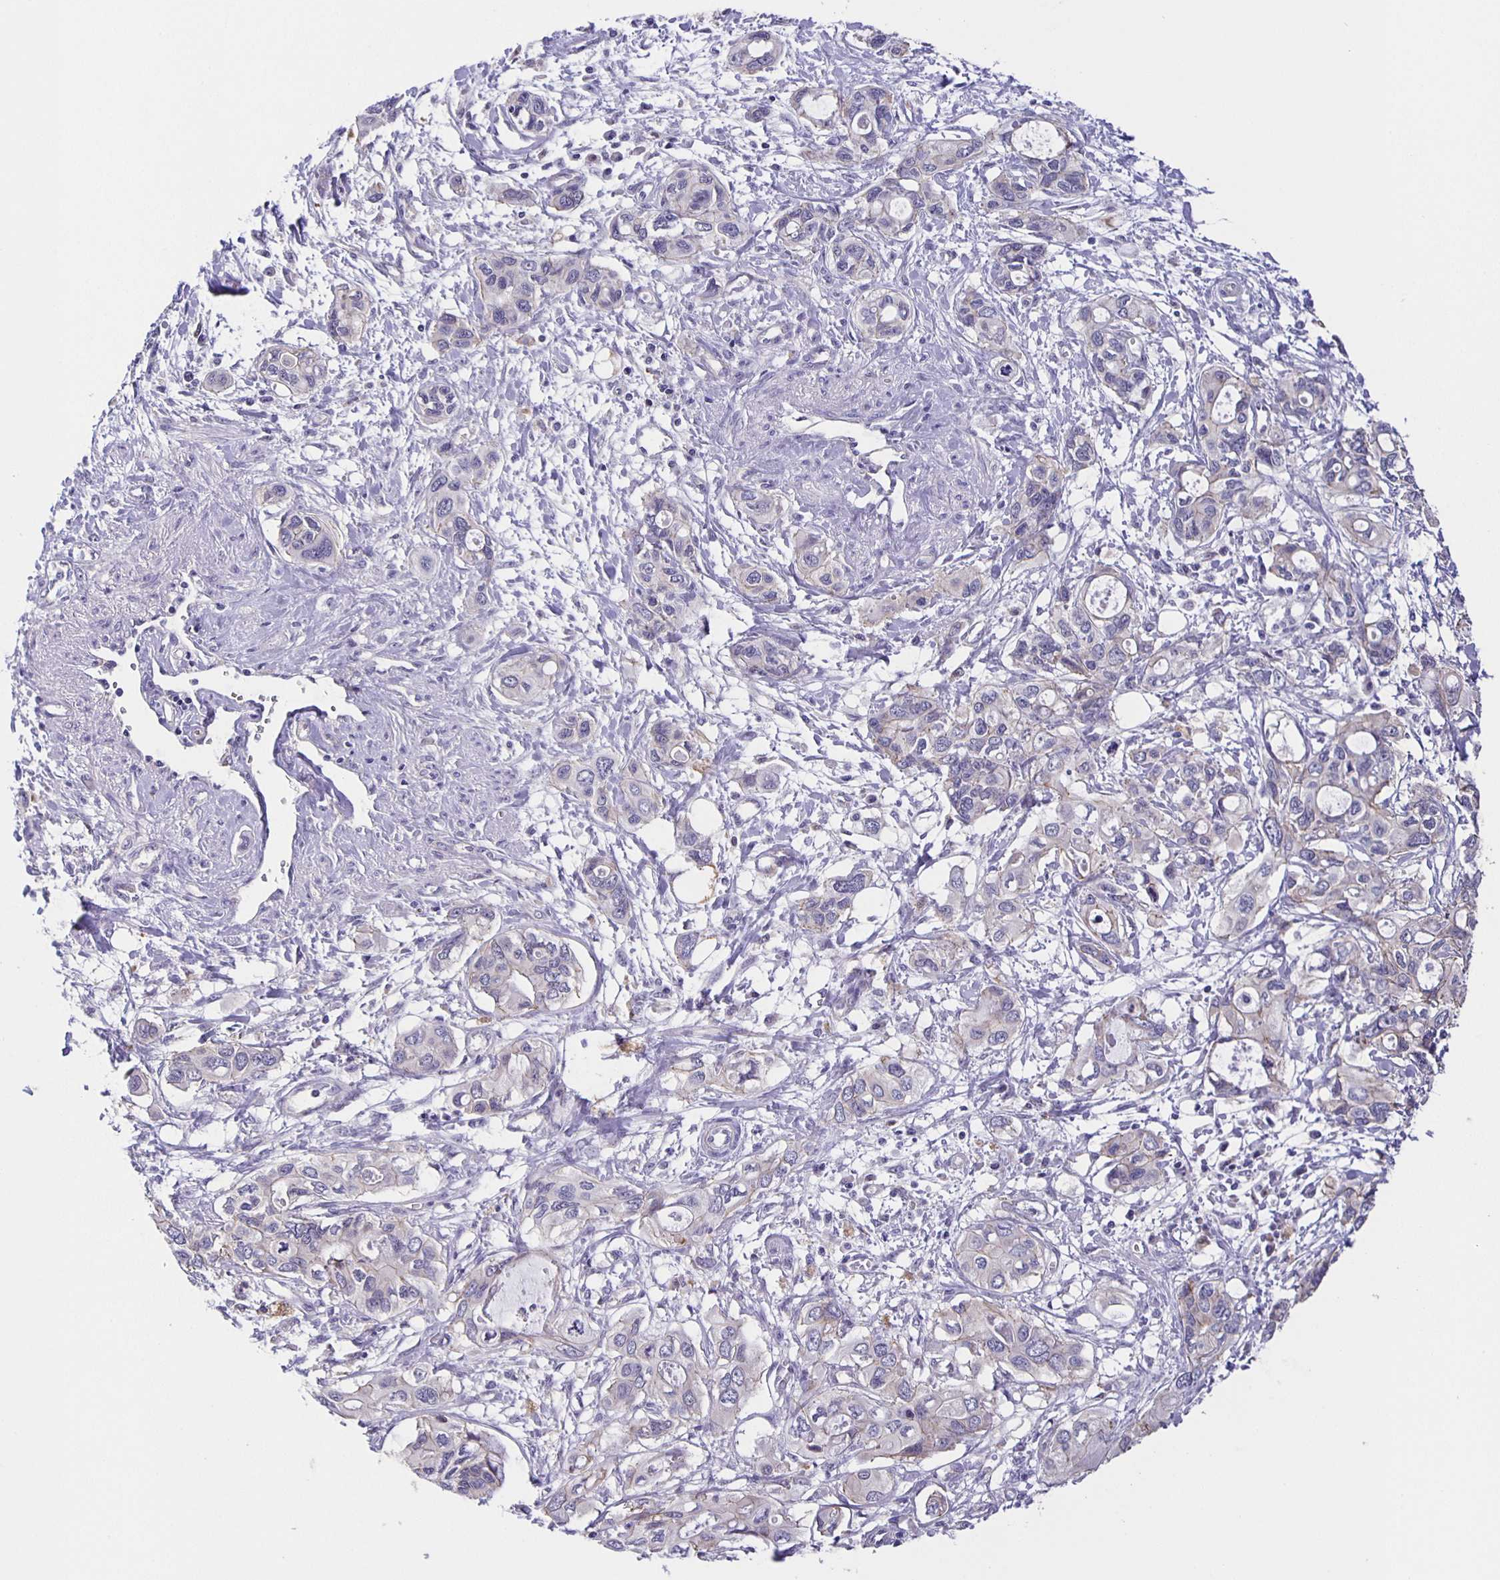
{"staining": {"intensity": "negative", "quantity": "none", "location": "none"}, "tissue": "pancreatic cancer", "cell_type": "Tumor cells", "image_type": "cancer", "snomed": [{"axis": "morphology", "description": "Adenocarcinoma, NOS"}, {"axis": "topography", "description": "Pancreas"}], "caption": "Pancreatic cancer (adenocarcinoma) was stained to show a protein in brown. There is no significant expression in tumor cells.", "gene": "JMJD4", "patient": {"sex": "male", "age": 60}}